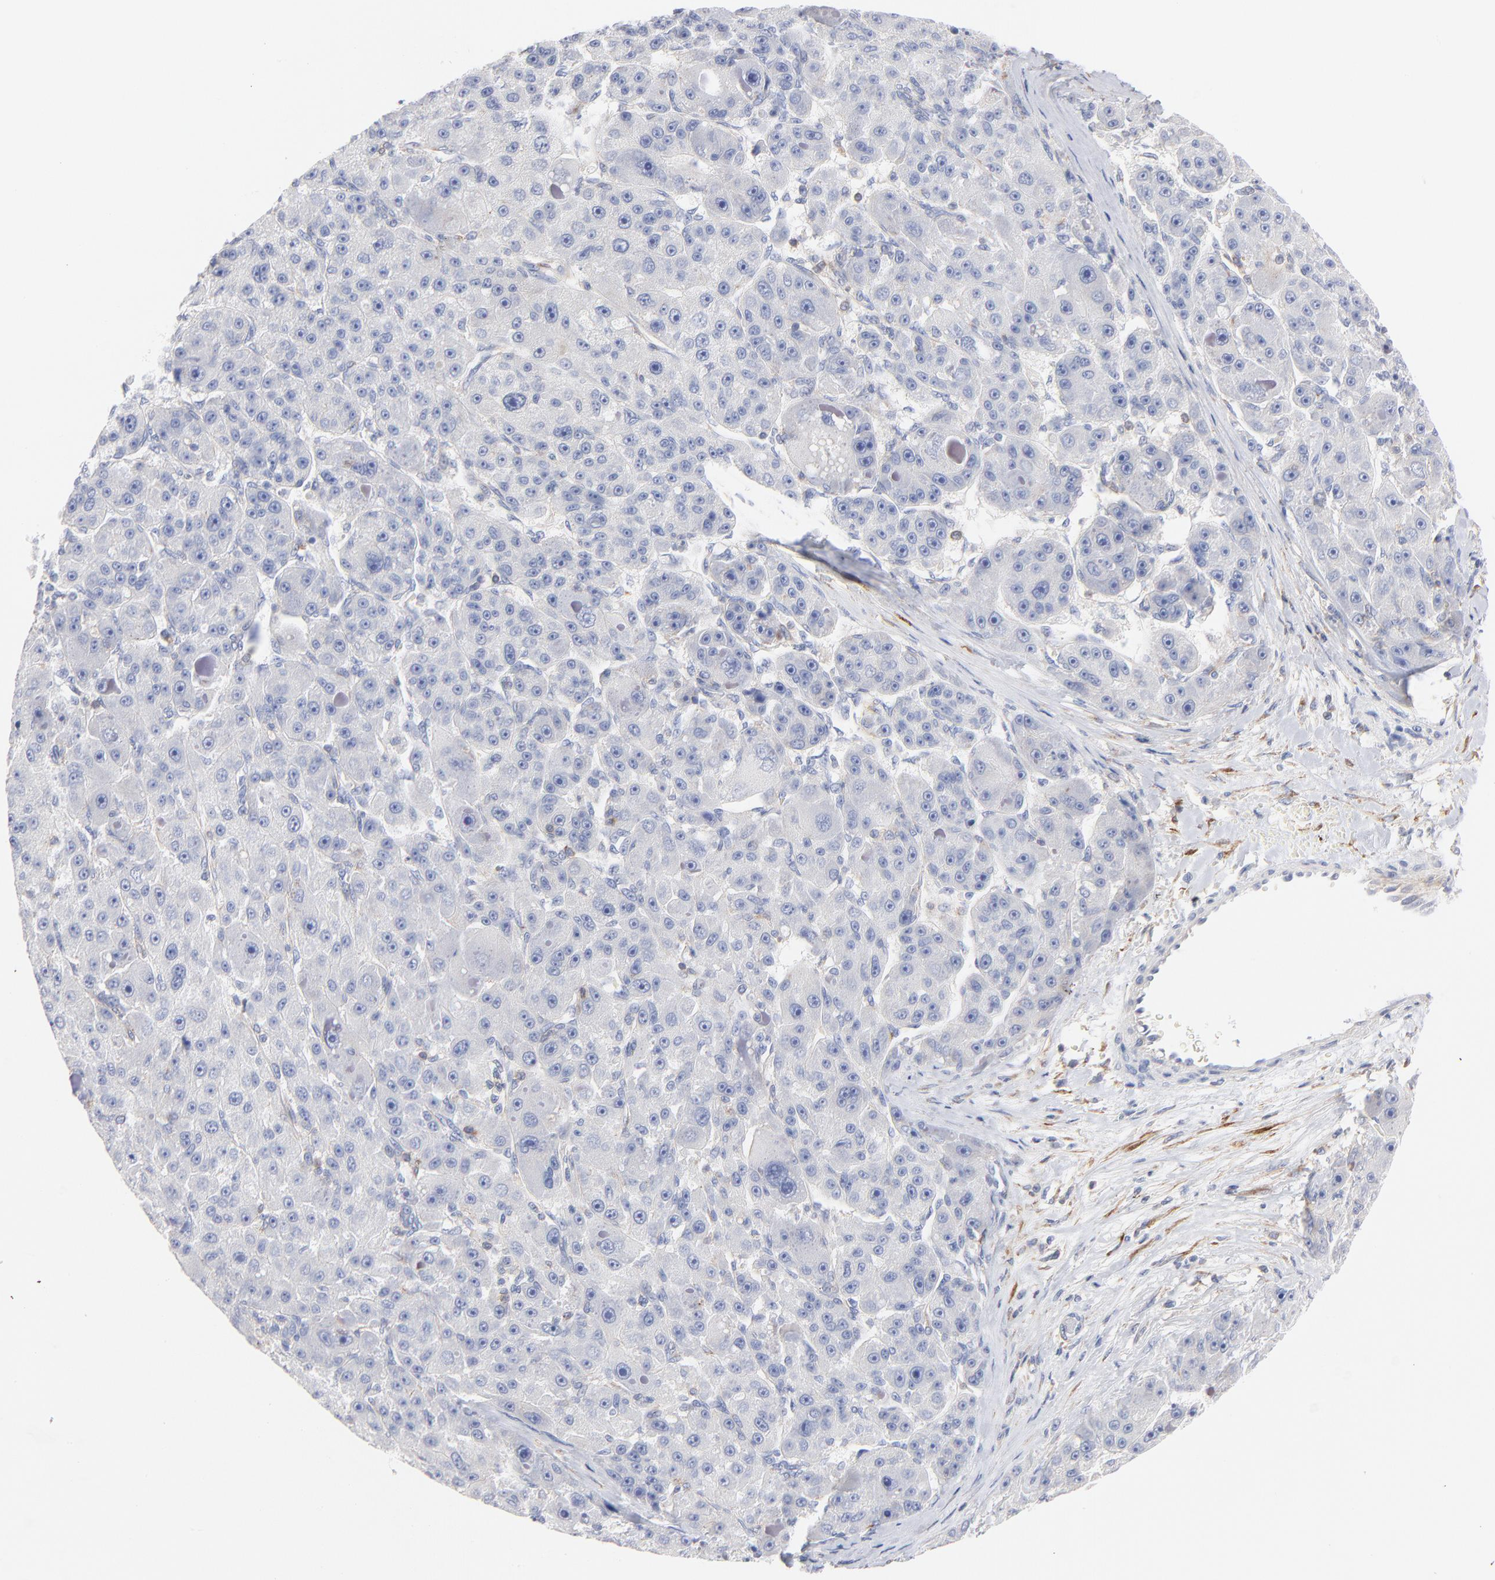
{"staining": {"intensity": "negative", "quantity": "none", "location": "none"}, "tissue": "liver cancer", "cell_type": "Tumor cells", "image_type": "cancer", "snomed": [{"axis": "morphology", "description": "Carcinoma, Hepatocellular, NOS"}, {"axis": "topography", "description": "Liver"}], "caption": "Protein analysis of hepatocellular carcinoma (liver) reveals no significant staining in tumor cells. (Stains: DAB immunohistochemistry with hematoxylin counter stain, Microscopy: brightfield microscopy at high magnification).", "gene": "SEPTIN6", "patient": {"sex": "male", "age": 76}}